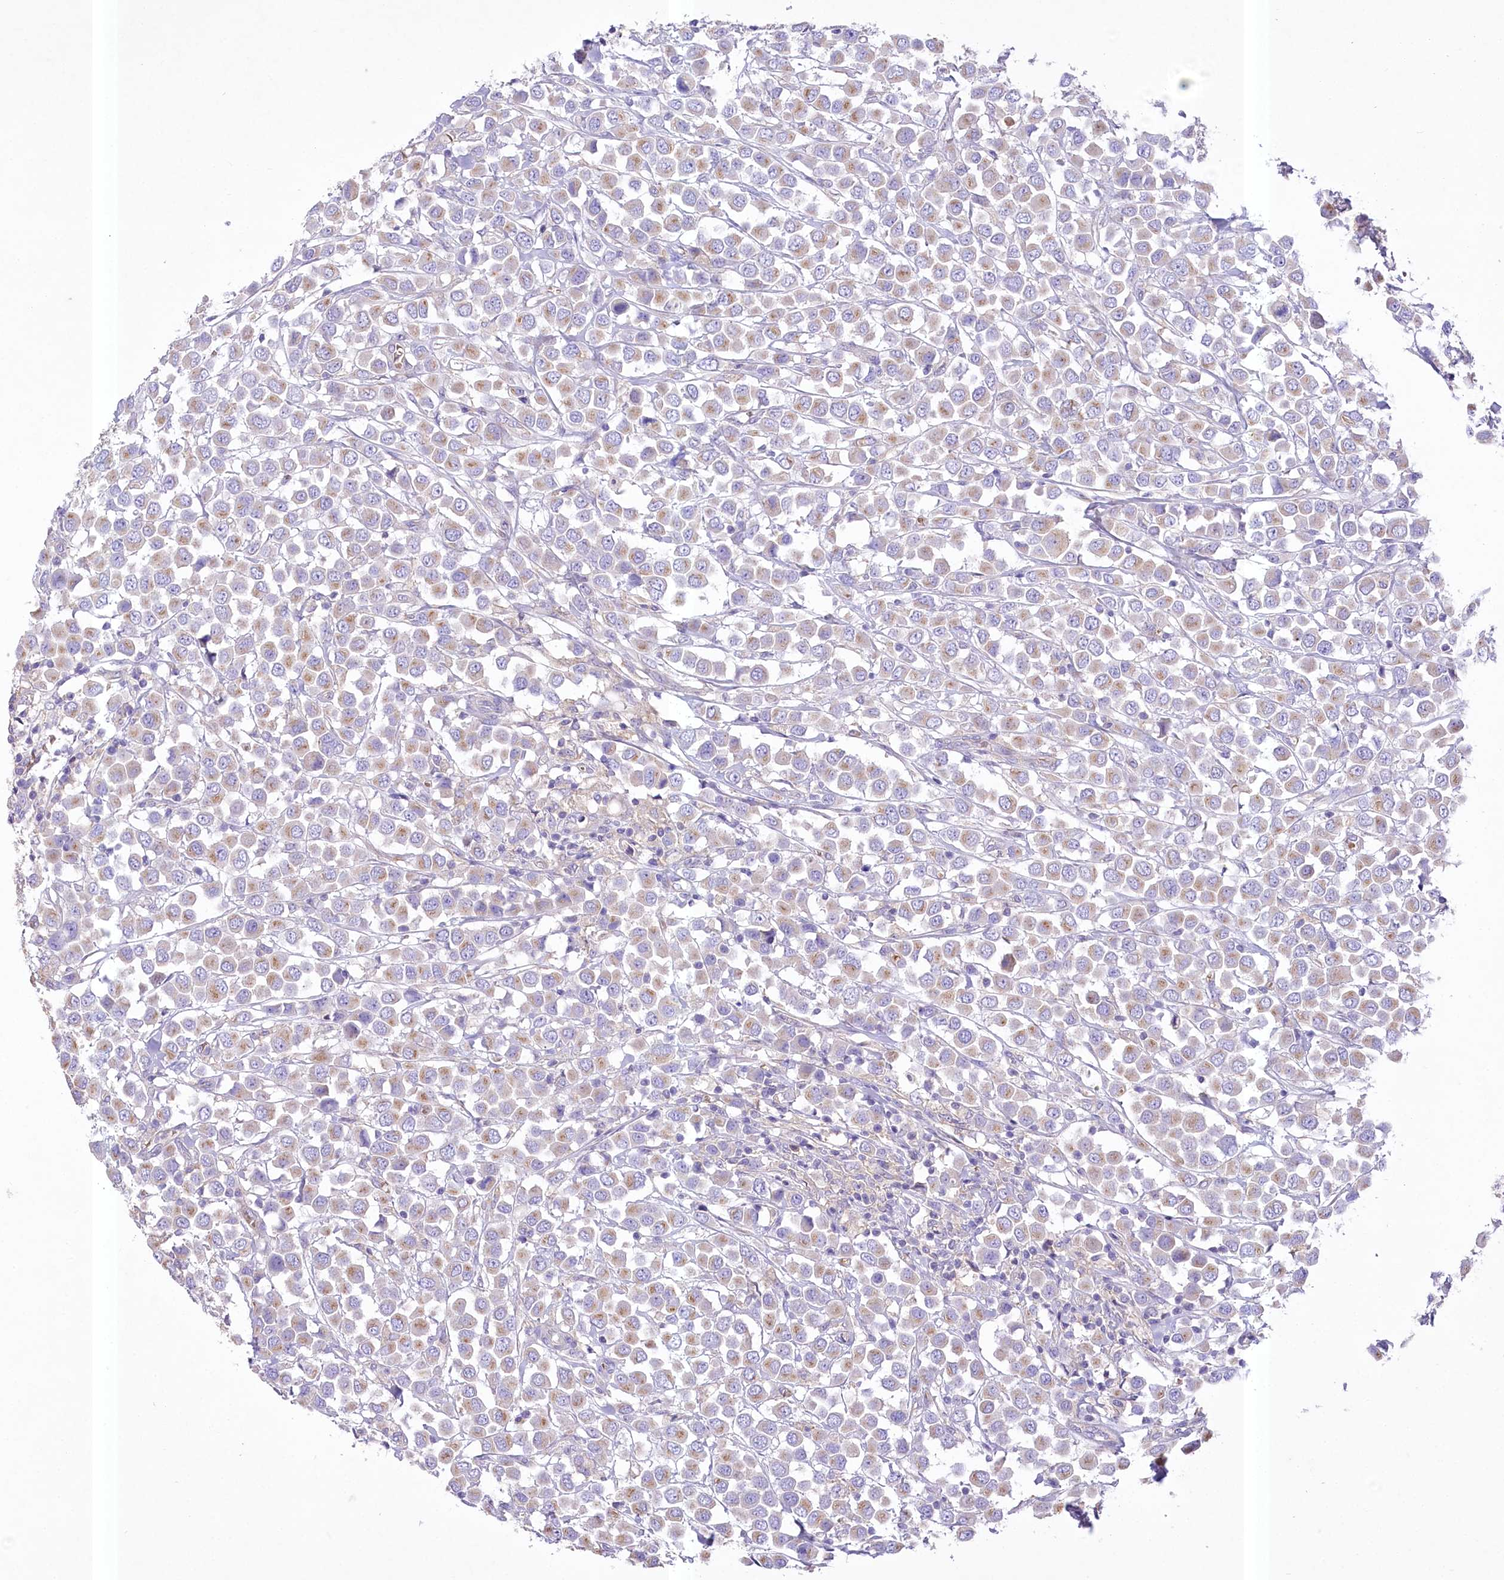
{"staining": {"intensity": "weak", "quantity": ">75%", "location": "cytoplasmic/membranous"}, "tissue": "breast cancer", "cell_type": "Tumor cells", "image_type": "cancer", "snomed": [{"axis": "morphology", "description": "Duct carcinoma"}, {"axis": "topography", "description": "Breast"}], "caption": "Tumor cells exhibit weak cytoplasmic/membranous expression in about >75% of cells in breast cancer (invasive ductal carcinoma). Nuclei are stained in blue.", "gene": "PRSS53", "patient": {"sex": "female", "age": 61}}